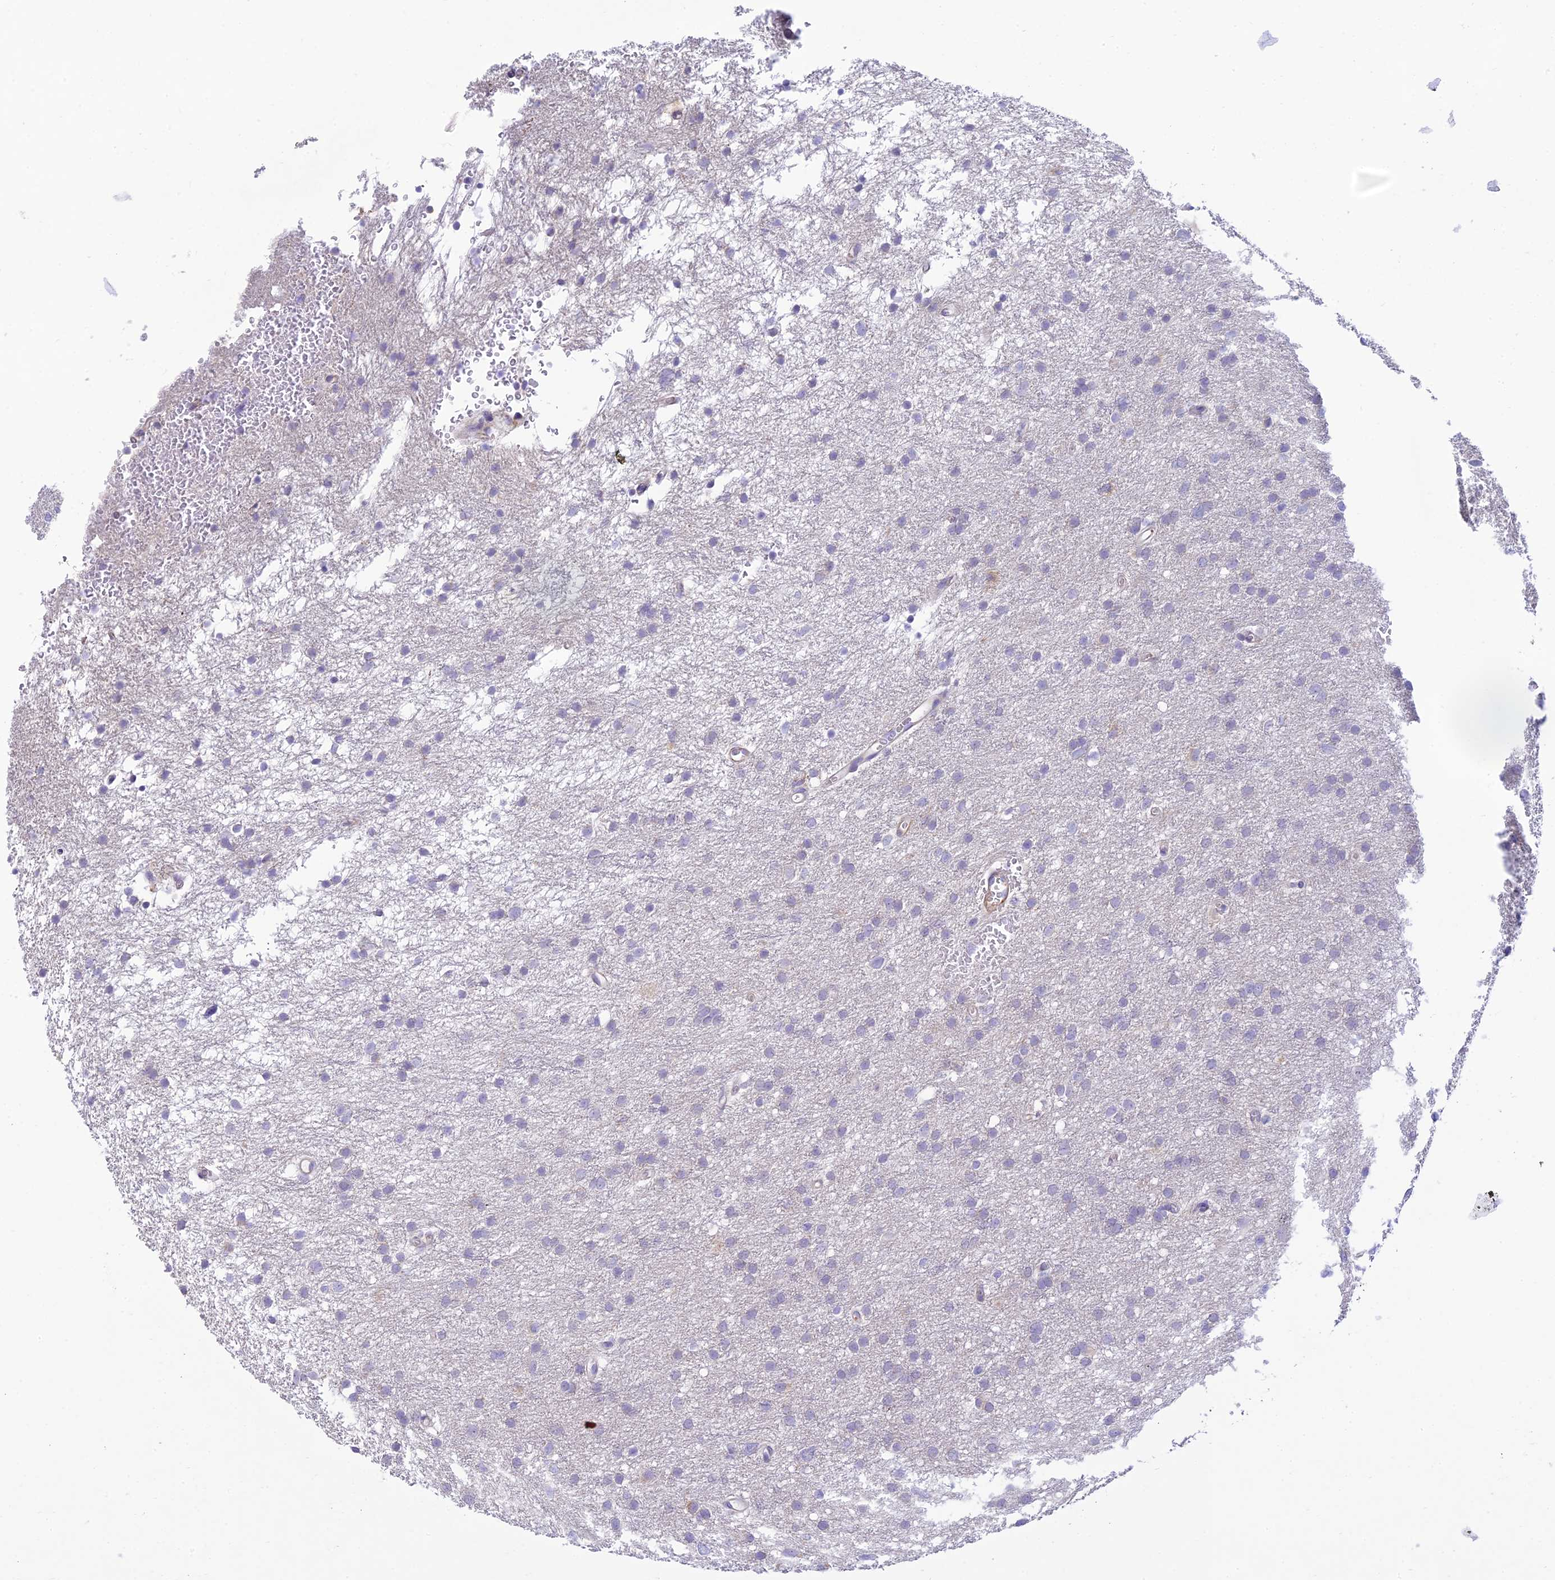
{"staining": {"intensity": "negative", "quantity": "none", "location": "none"}, "tissue": "glioma", "cell_type": "Tumor cells", "image_type": "cancer", "snomed": [{"axis": "morphology", "description": "Glioma, malignant, High grade"}, {"axis": "topography", "description": "Cerebral cortex"}], "caption": "There is no significant positivity in tumor cells of high-grade glioma (malignant). (Stains: DAB (3,3'-diaminobenzidine) IHC with hematoxylin counter stain, Microscopy: brightfield microscopy at high magnification).", "gene": "FBXW4", "patient": {"sex": "female", "age": 36}}